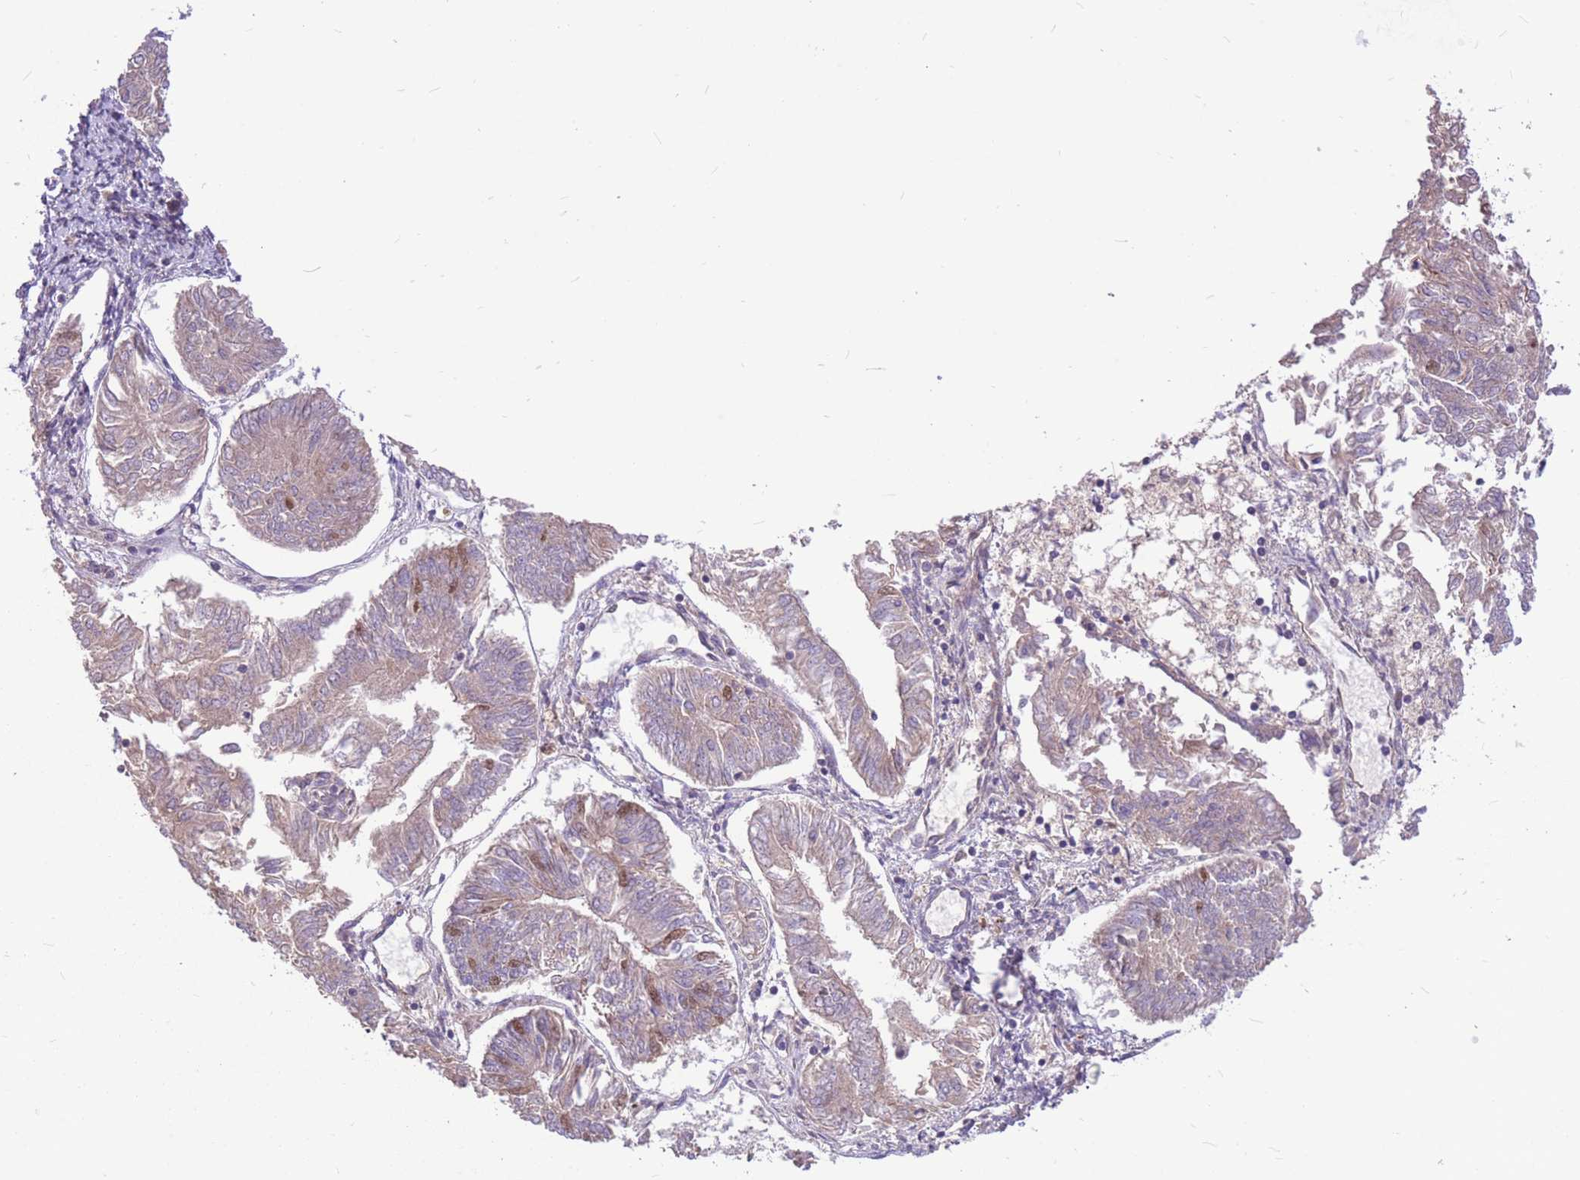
{"staining": {"intensity": "moderate", "quantity": "<25%", "location": "nuclear"}, "tissue": "endometrial cancer", "cell_type": "Tumor cells", "image_type": "cancer", "snomed": [{"axis": "morphology", "description": "Adenocarcinoma, NOS"}, {"axis": "topography", "description": "Endometrium"}], "caption": "Immunohistochemical staining of human endometrial adenocarcinoma exhibits low levels of moderate nuclear staining in approximately <25% of tumor cells.", "gene": "GMNN", "patient": {"sex": "female", "age": 58}}